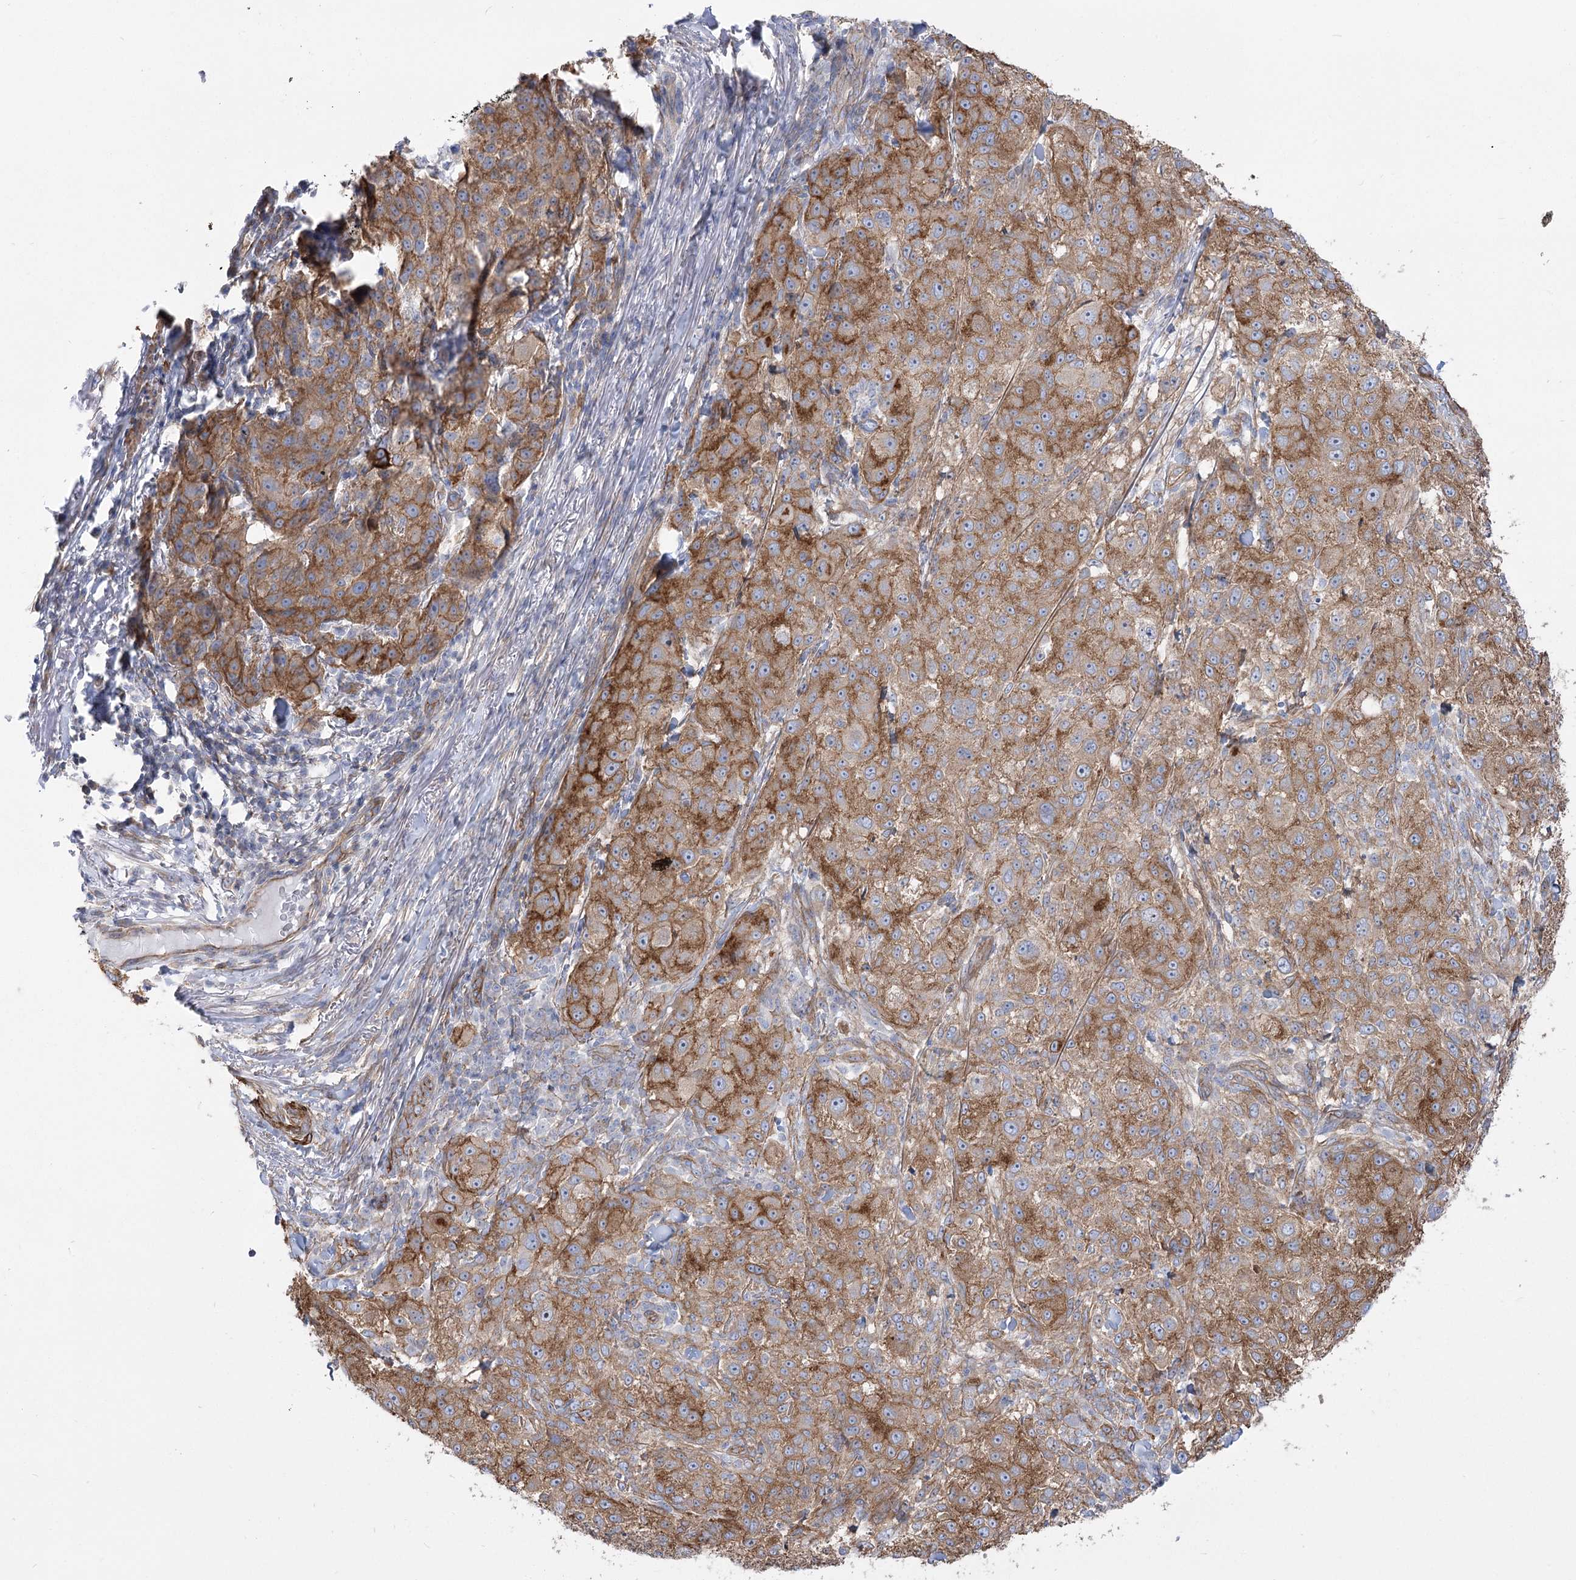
{"staining": {"intensity": "moderate", "quantity": ">75%", "location": "cytoplasmic/membranous"}, "tissue": "melanoma", "cell_type": "Tumor cells", "image_type": "cancer", "snomed": [{"axis": "morphology", "description": "Necrosis, NOS"}, {"axis": "morphology", "description": "Malignant melanoma, NOS"}, {"axis": "topography", "description": "Skin"}], "caption": "Brown immunohistochemical staining in human melanoma displays moderate cytoplasmic/membranous expression in approximately >75% of tumor cells.", "gene": "PLEKHA5", "patient": {"sex": "female", "age": 87}}